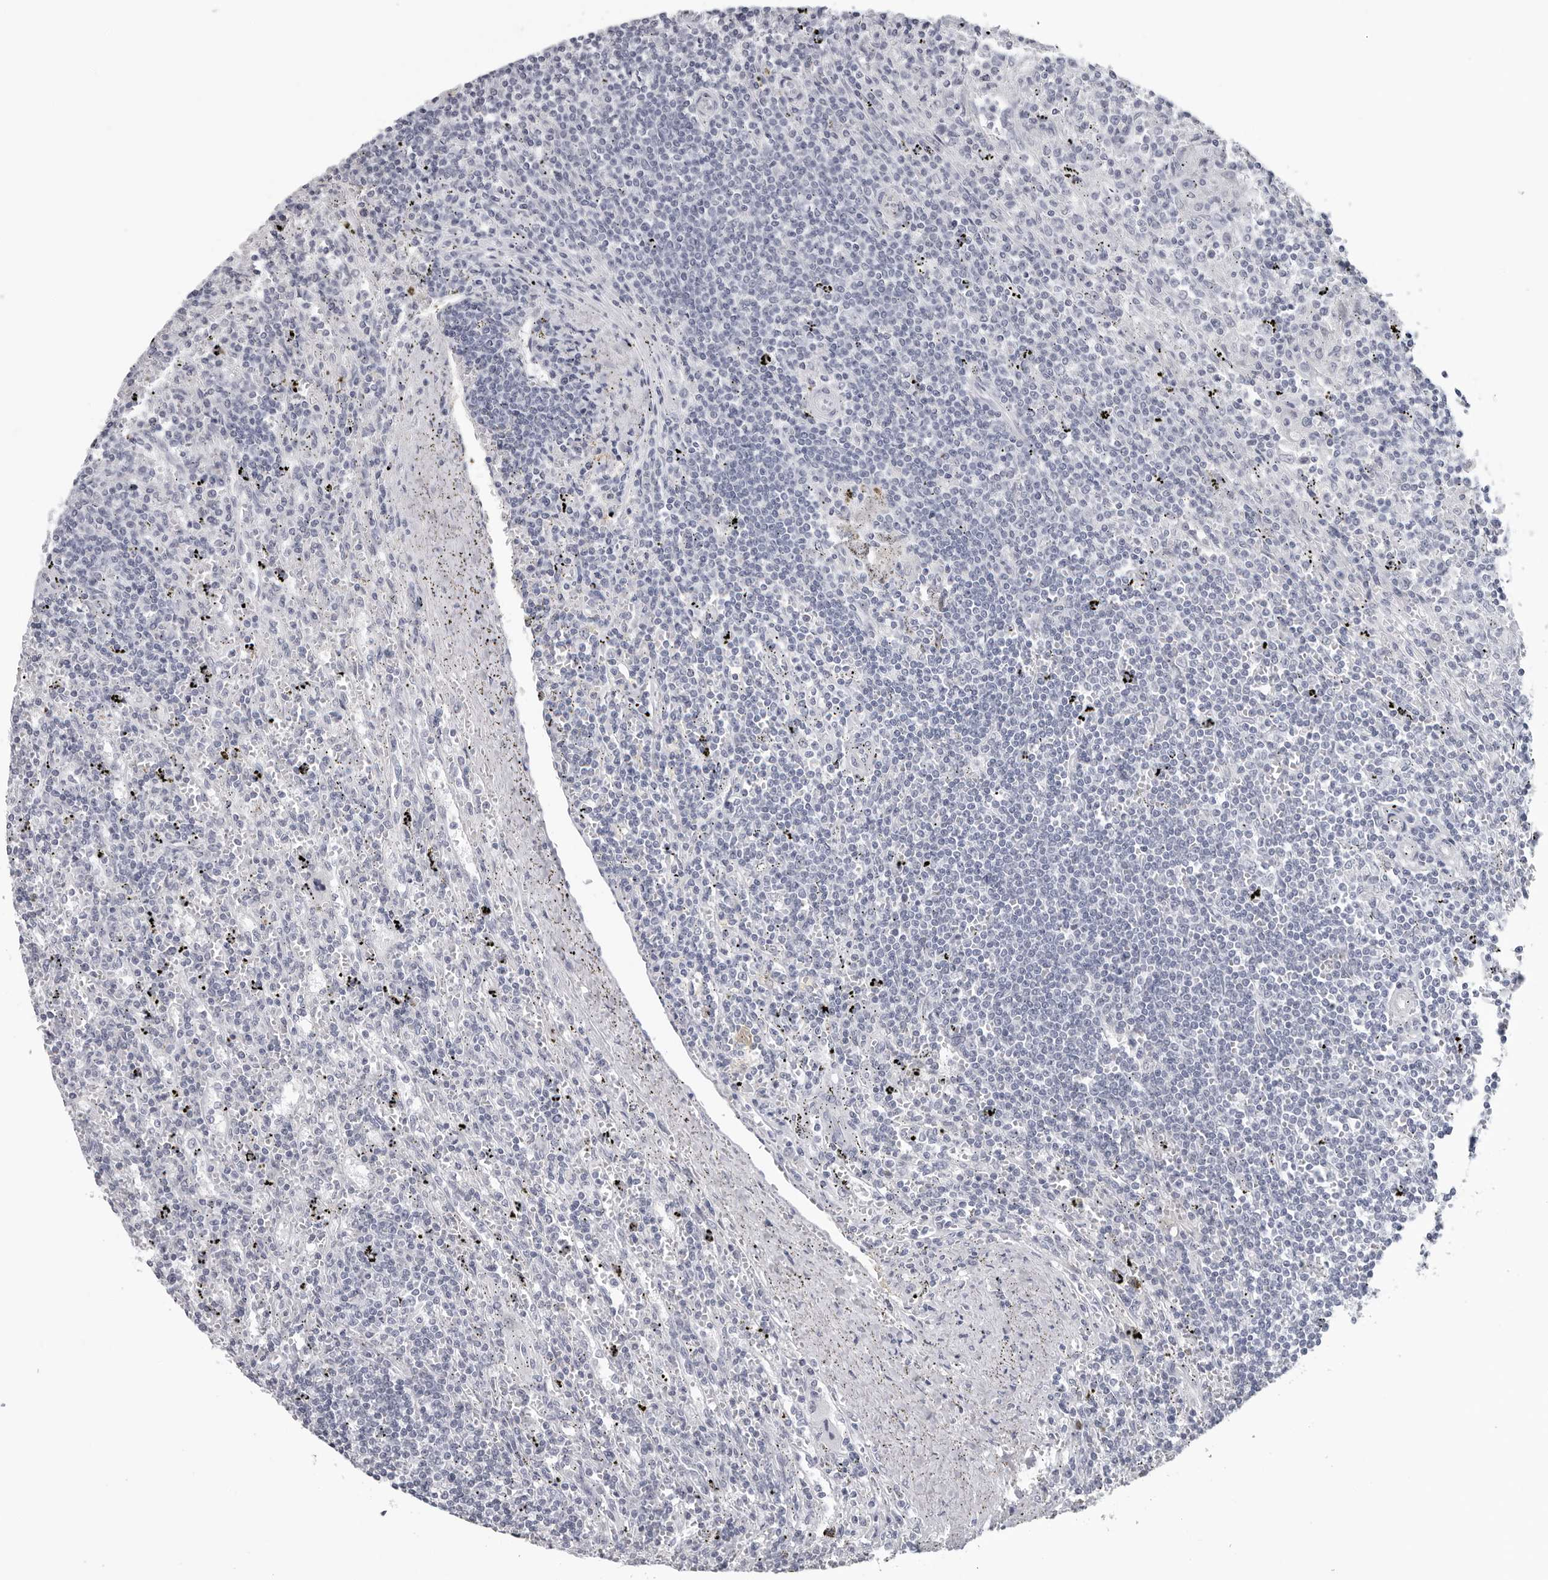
{"staining": {"intensity": "negative", "quantity": "none", "location": "none"}, "tissue": "lymphoma", "cell_type": "Tumor cells", "image_type": "cancer", "snomed": [{"axis": "morphology", "description": "Malignant lymphoma, non-Hodgkin's type, Low grade"}, {"axis": "topography", "description": "Spleen"}], "caption": "Tumor cells show no significant staining in lymphoma.", "gene": "OPLAH", "patient": {"sex": "male", "age": 76}}